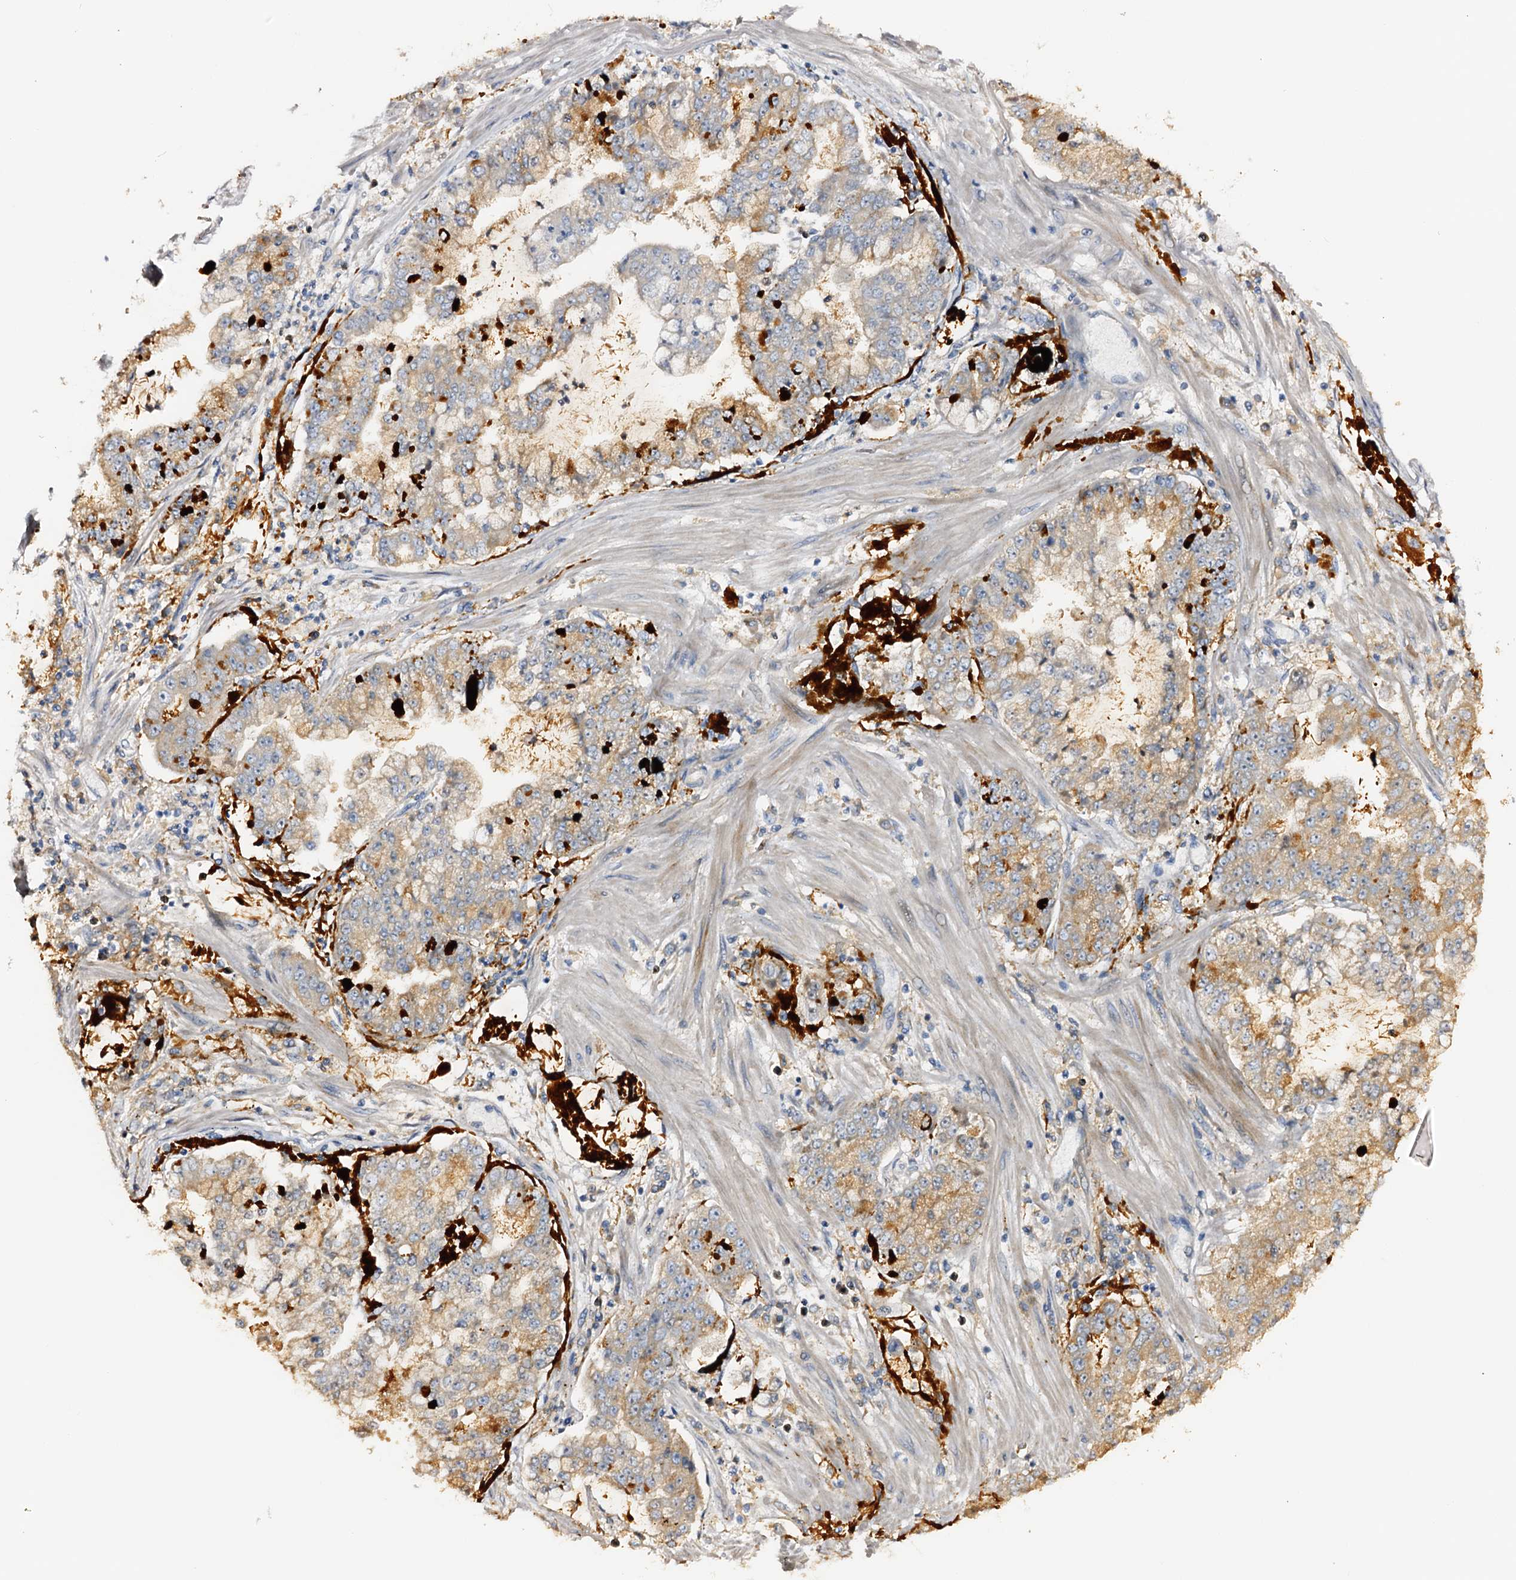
{"staining": {"intensity": "weak", "quantity": "25%-75%", "location": "cytoplasmic/membranous"}, "tissue": "stomach cancer", "cell_type": "Tumor cells", "image_type": "cancer", "snomed": [{"axis": "morphology", "description": "Adenocarcinoma, NOS"}, {"axis": "topography", "description": "Stomach"}], "caption": "About 25%-75% of tumor cells in stomach cancer (adenocarcinoma) display weak cytoplasmic/membranous protein positivity as visualized by brown immunohistochemical staining.", "gene": "DMXL2", "patient": {"sex": "male", "age": 76}}